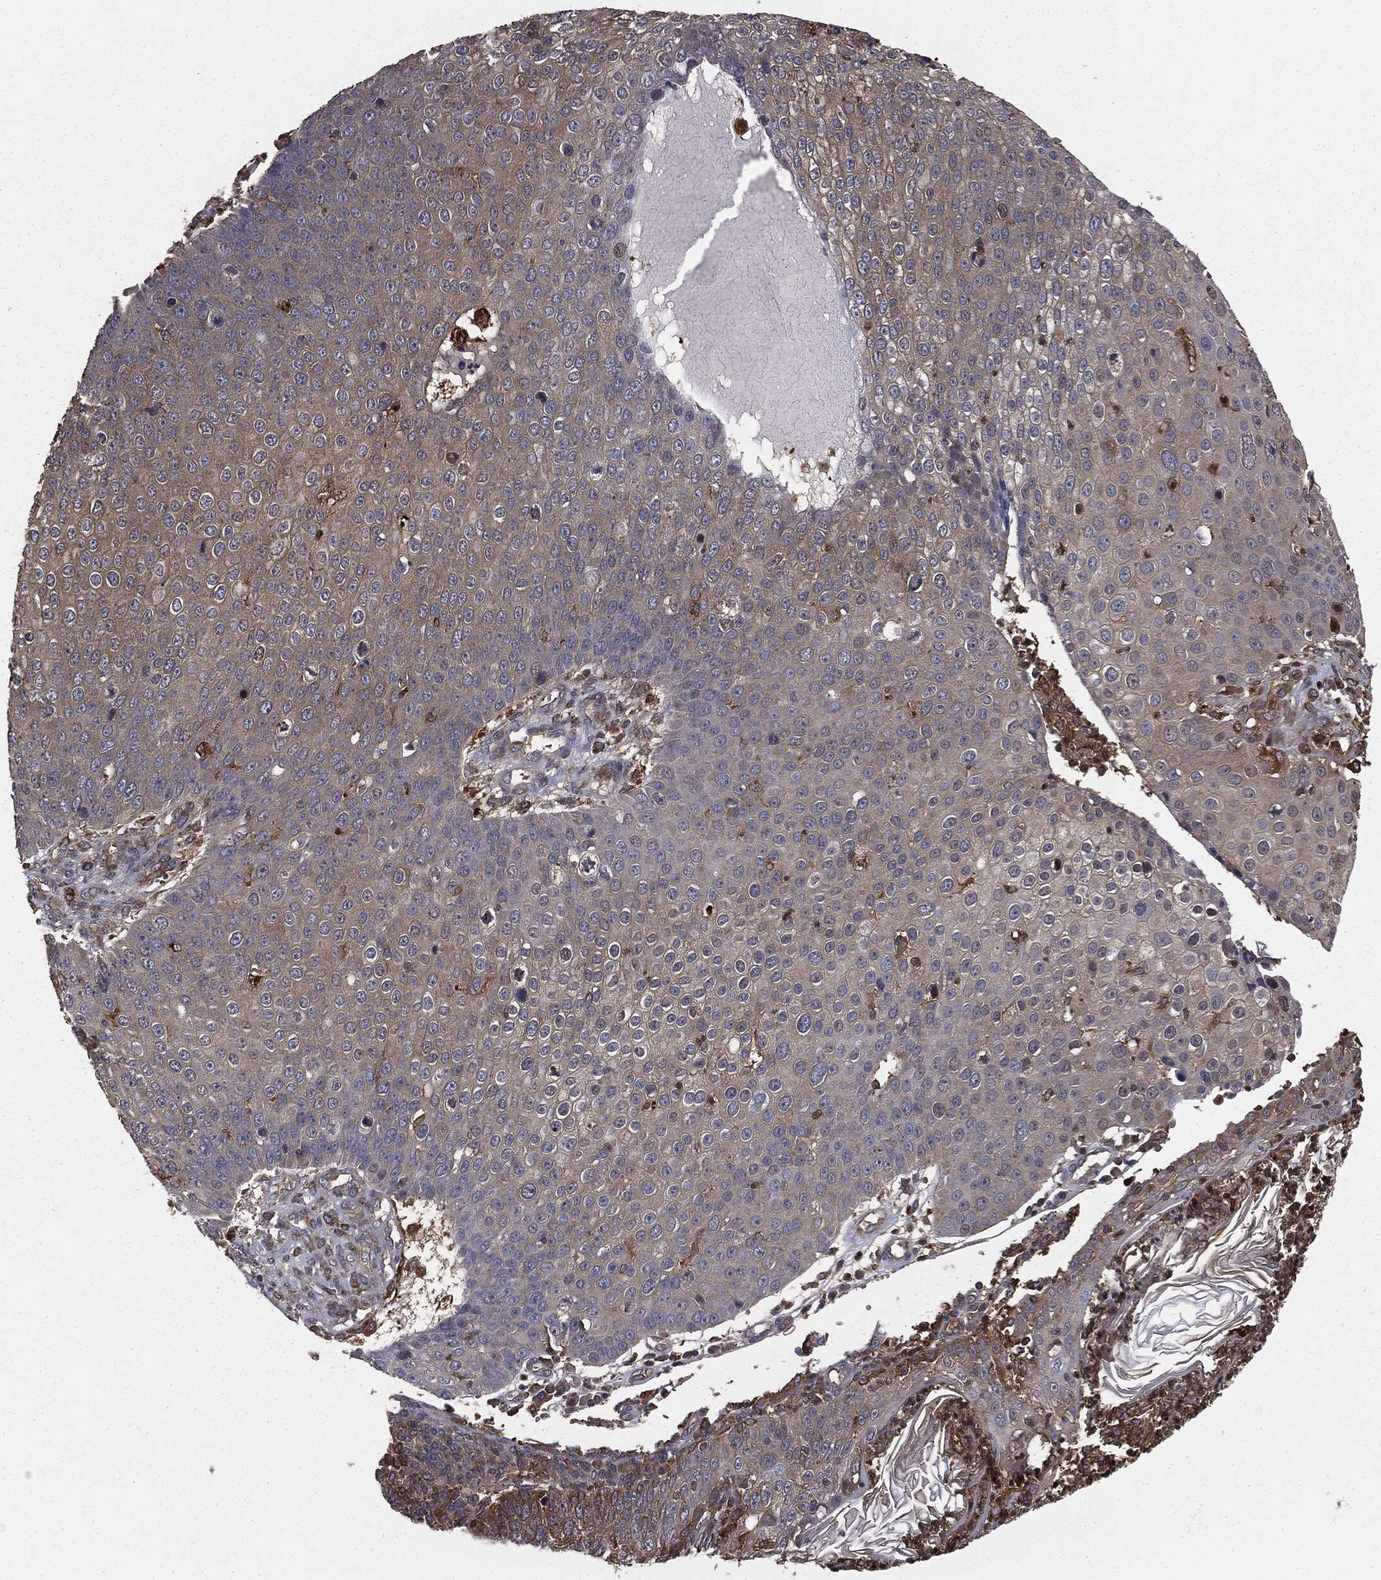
{"staining": {"intensity": "weak", "quantity": "<25%", "location": "cytoplasmic/membranous"}, "tissue": "skin cancer", "cell_type": "Tumor cells", "image_type": "cancer", "snomed": [{"axis": "morphology", "description": "Squamous cell carcinoma, NOS"}, {"axis": "topography", "description": "Skin"}], "caption": "Immunohistochemistry of human skin cancer (squamous cell carcinoma) displays no expression in tumor cells. The staining was performed using DAB to visualize the protein expression in brown, while the nuclei were stained in blue with hematoxylin (Magnification: 20x).", "gene": "GNB5", "patient": {"sex": "male", "age": 71}}